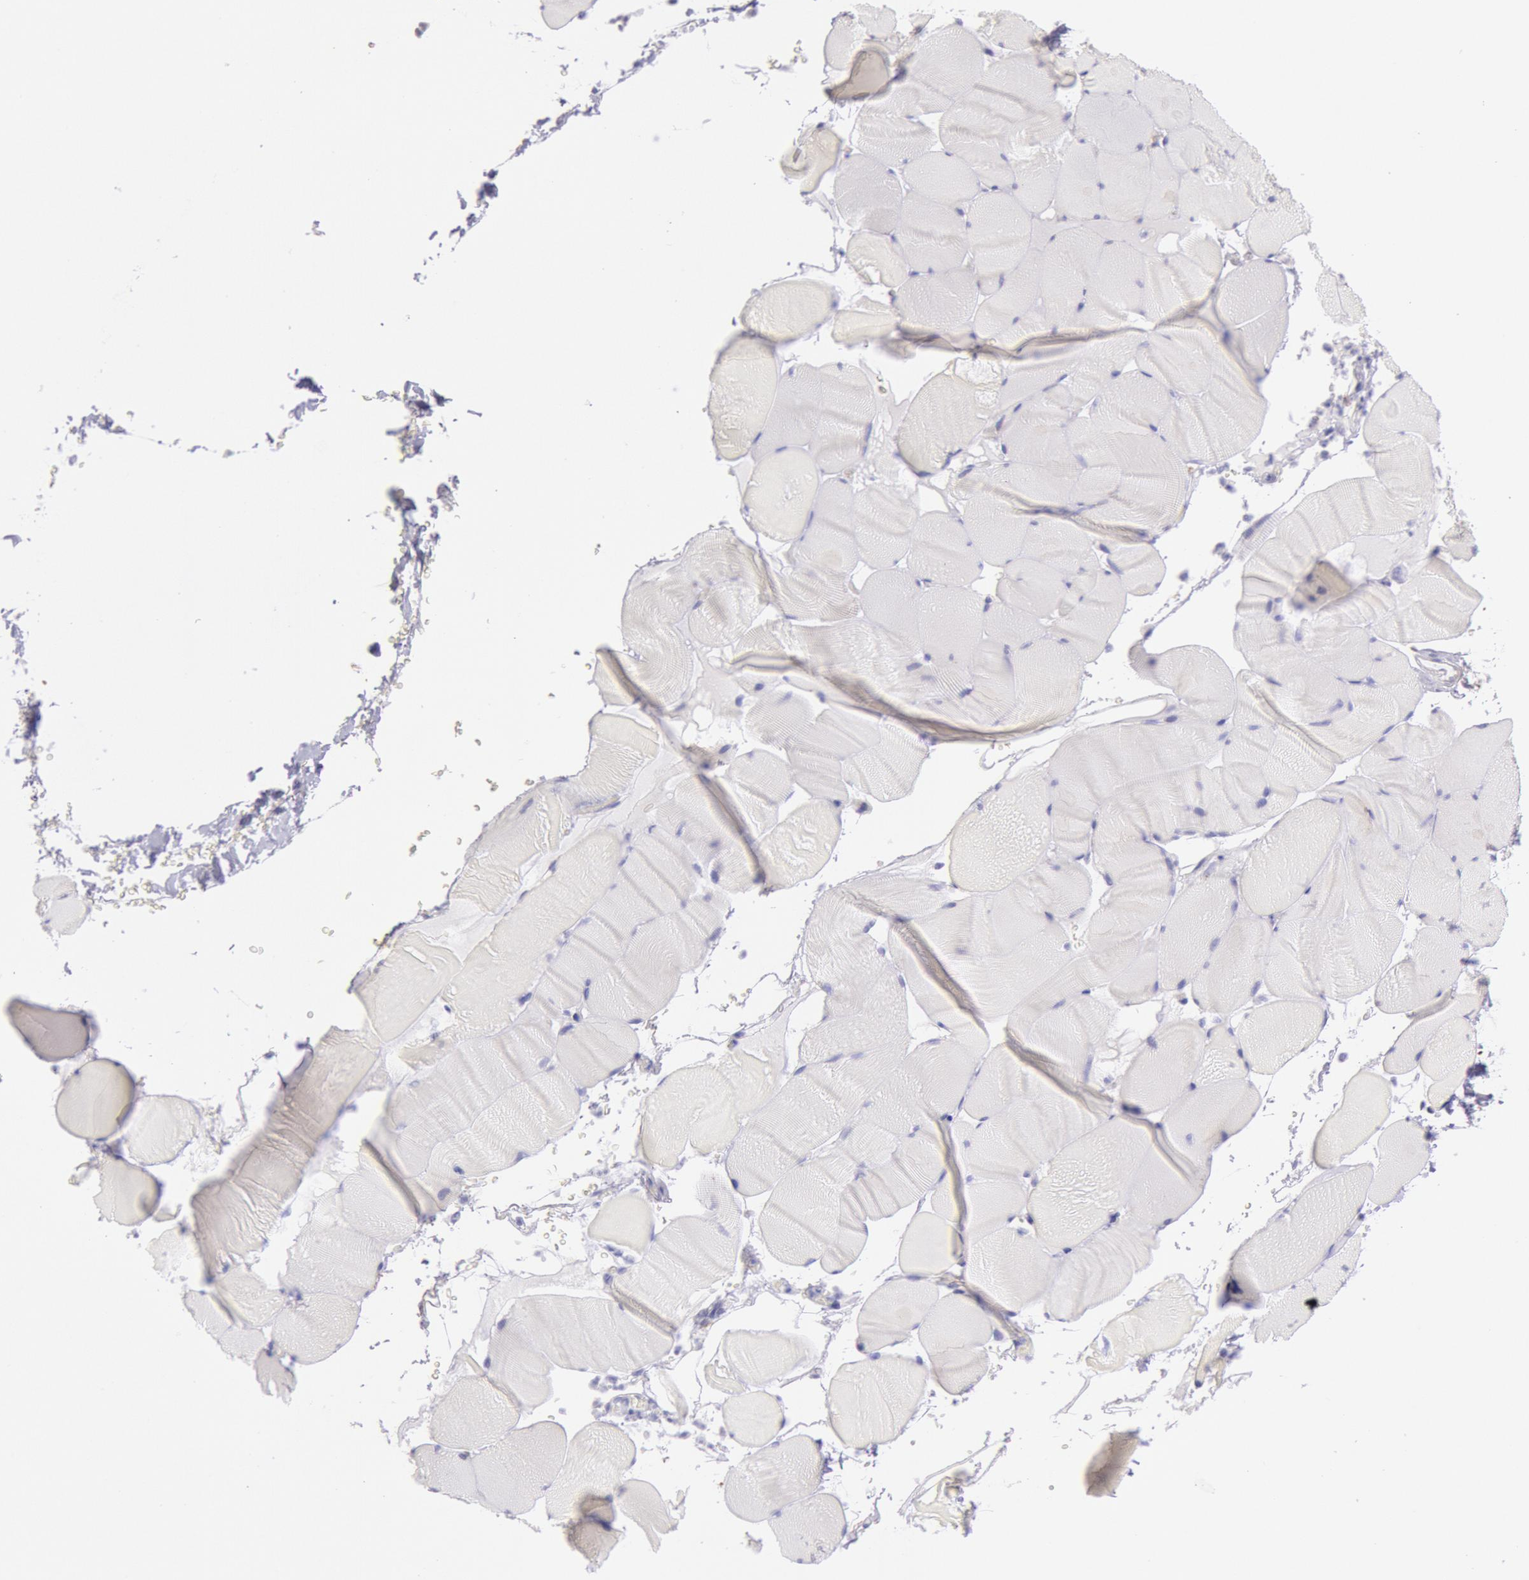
{"staining": {"intensity": "negative", "quantity": "none", "location": "none"}, "tissue": "skeletal muscle", "cell_type": "Myocytes", "image_type": "normal", "snomed": [{"axis": "morphology", "description": "Normal tissue, NOS"}, {"axis": "topography", "description": "Skeletal muscle"}], "caption": "An immunohistochemistry (IHC) photomicrograph of normal skeletal muscle is shown. There is no staining in myocytes of skeletal muscle. The staining is performed using DAB brown chromogen with nuclei counter-stained in using hematoxylin.", "gene": "FRMD6", "patient": {"sex": "male", "age": 62}}